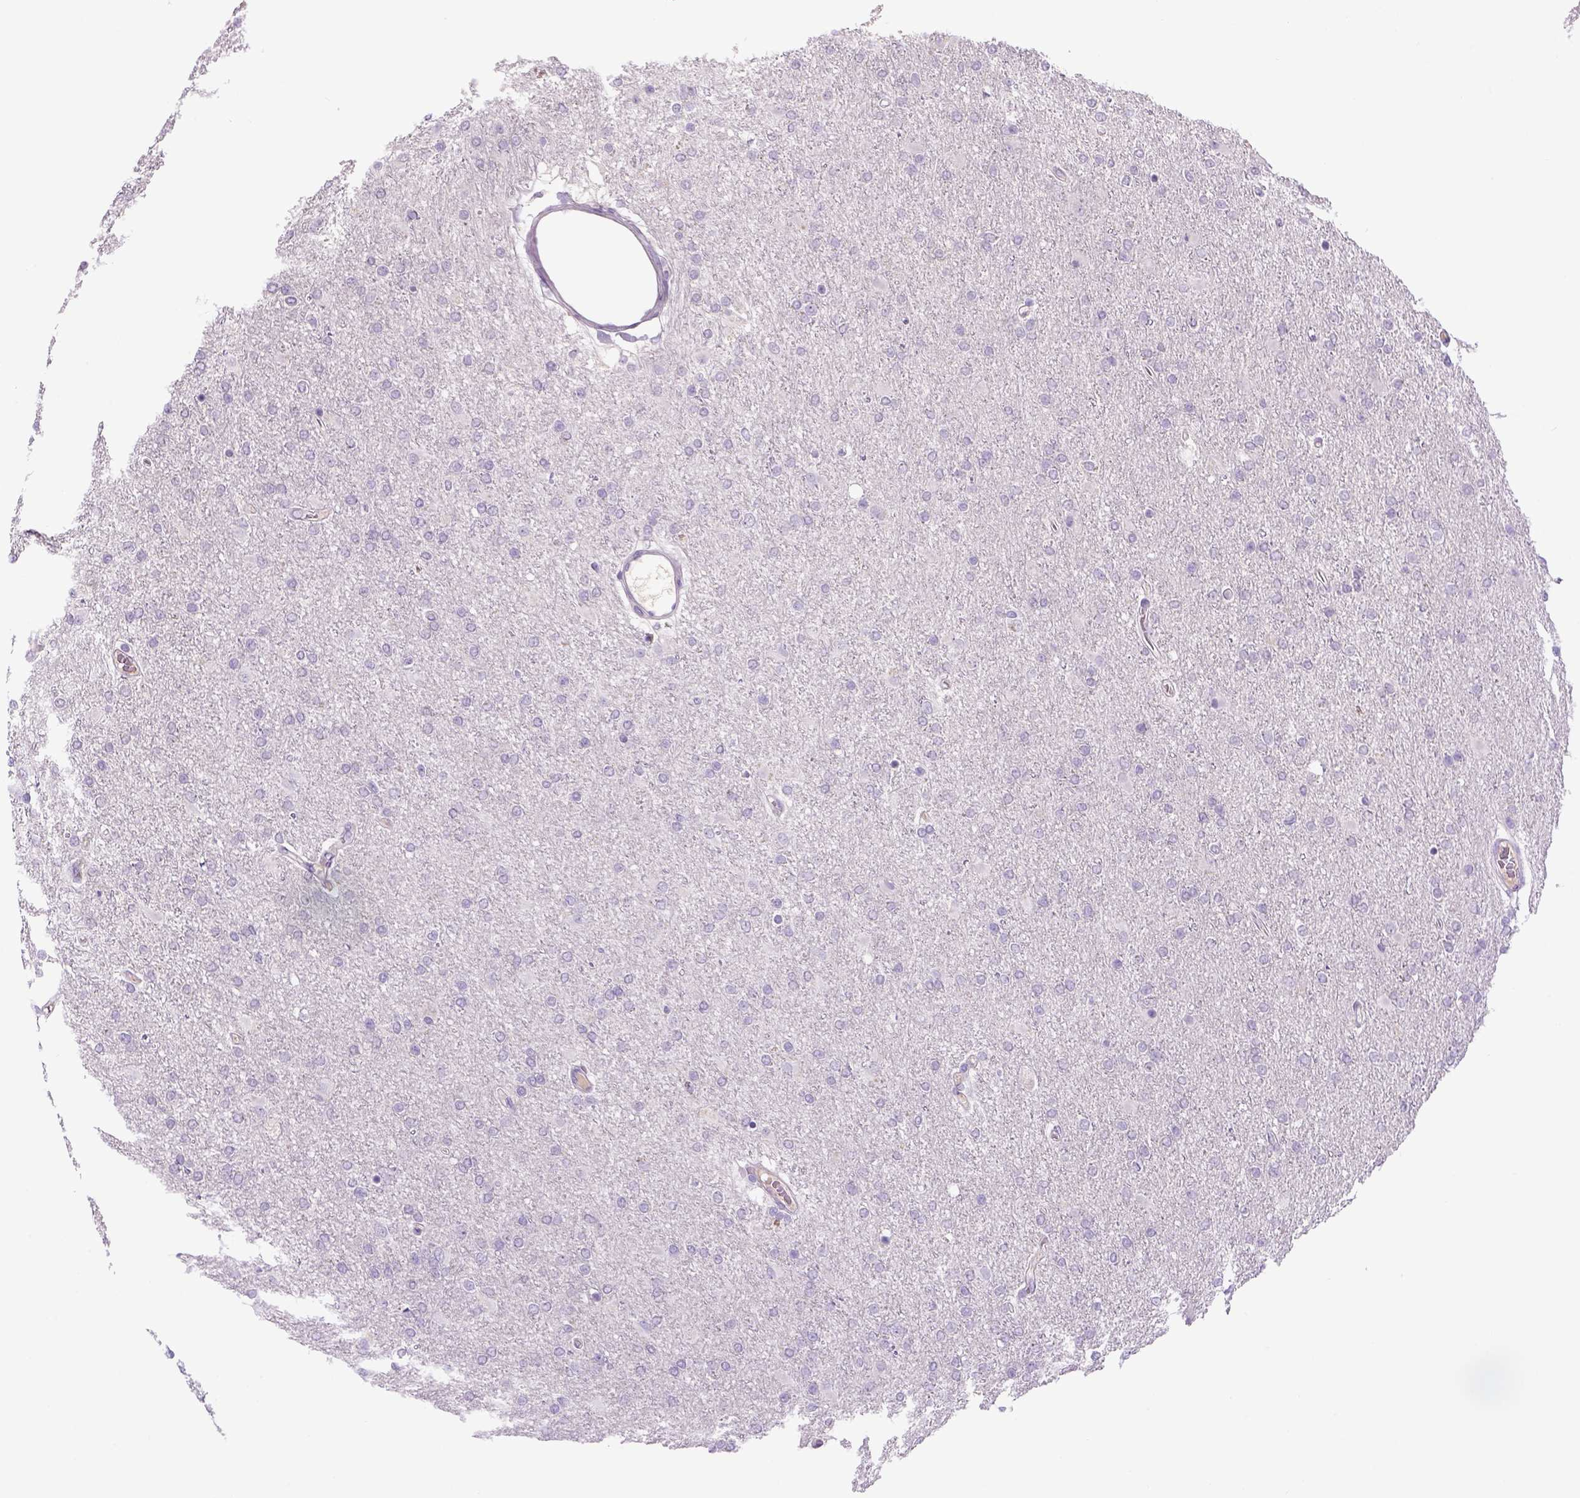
{"staining": {"intensity": "negative", "quantity": "none", "location": "none"}, "tissue": "glioma", "cell_type": "Tumor cells", "image_type": "cancer", "snomed": [{"axis": "morphology", "description": "Glioma, malignant, High grade"}, {"axis": "topography", "description": "Cerebral cortex"}], "caption": "Micrograph shows no protein staining in tumor cells of malignant glioma (high-grade) tissue.", "gene": "DBH", "patient": {"sex": "male", "age": 70}}